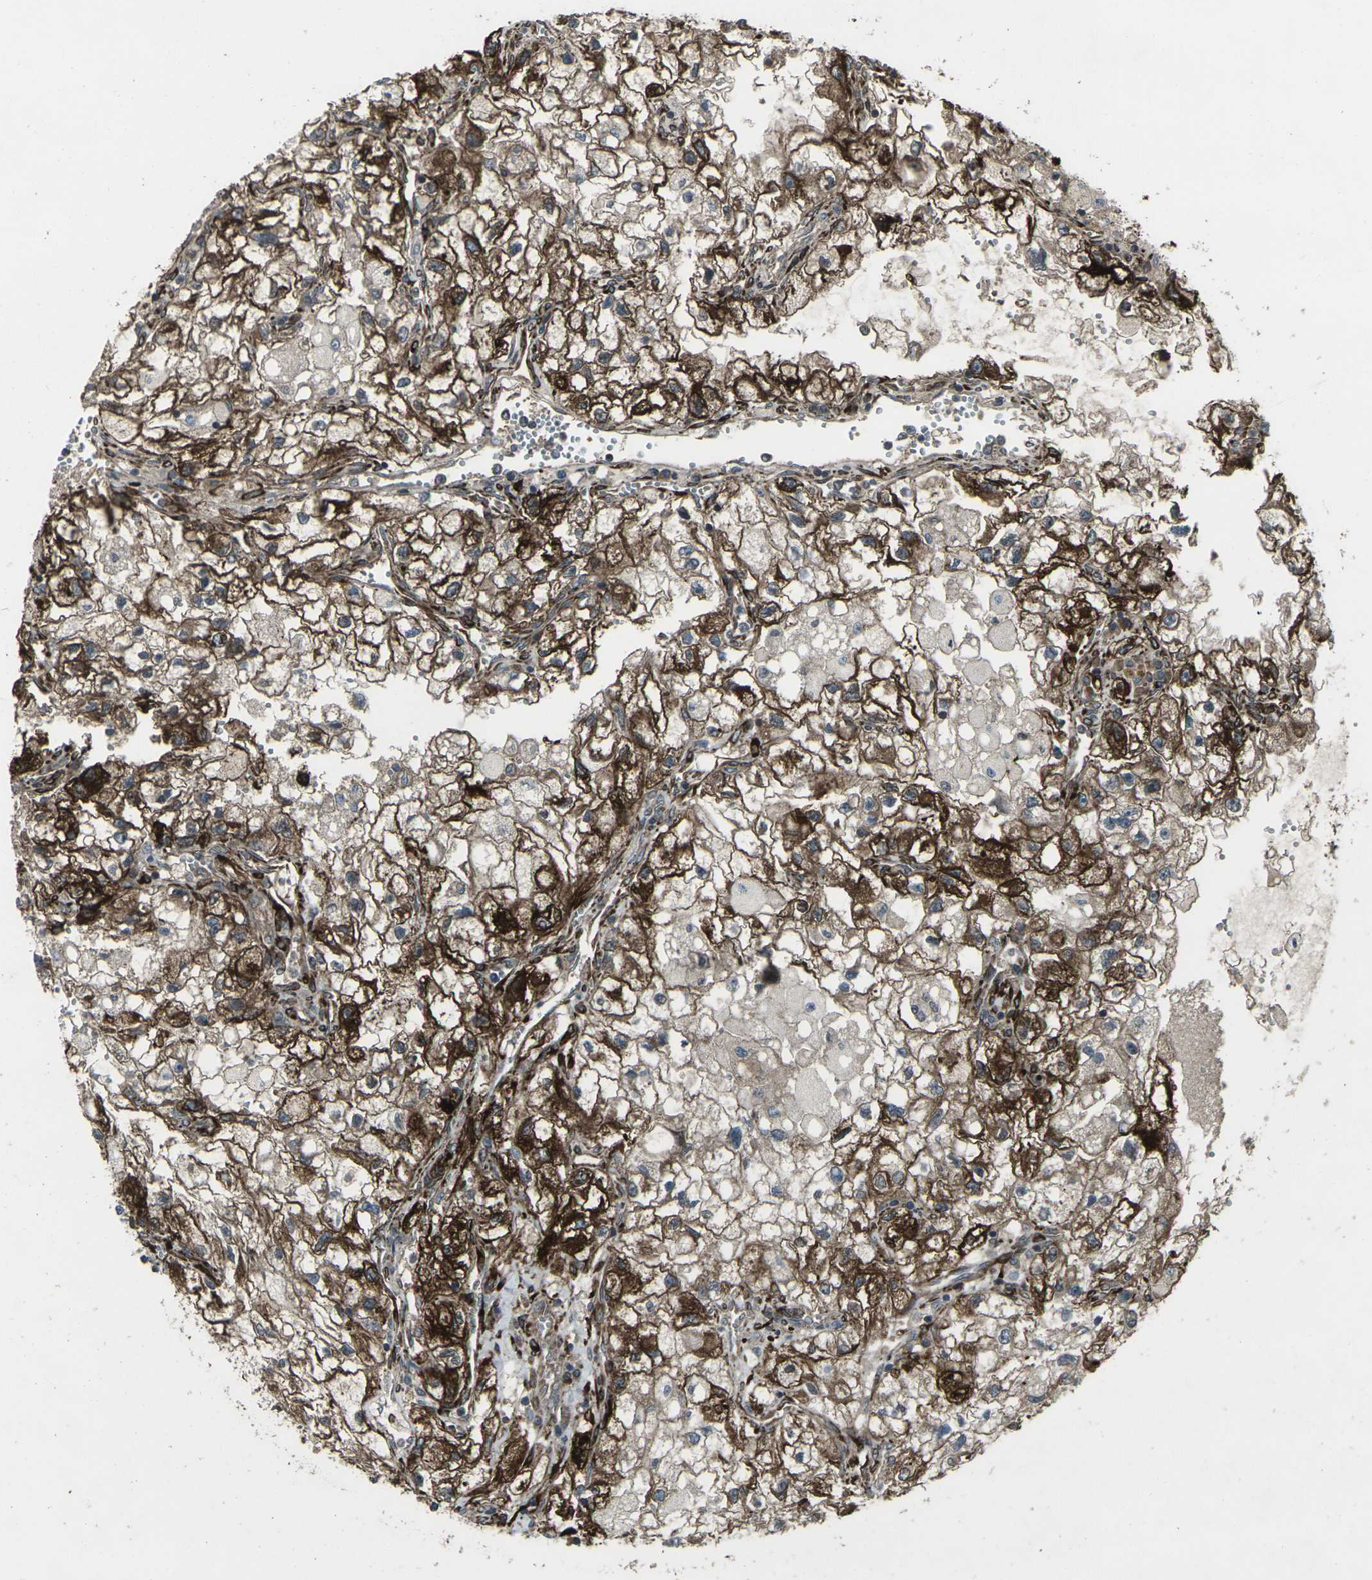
{"staining": {"intensity": "strong", "quantity": "25%-75%", "location": "cytoplasmic/membranous"}, "tissue": "renal cancer", "cell_type": "Tumor cells", "image_type": "cancer", "snomed": [{"axis": "morphology", "description": "Adenocarcinoma, NOS"}, {"axis": "topography", "description": "Kidney"}], "caption": "Immunohistochemistry micrograph of neoplastic tissue: human renal adenocarcinoma stained using IHC exhibits high levels of strong protein expression localized specifically in the cytoplasmic/membranous of tumor cells, appearing as a cytoplasmic/membranous brown color.", "gene": "LSMEM1", "patient": {"sex": "female", "age": 70}}